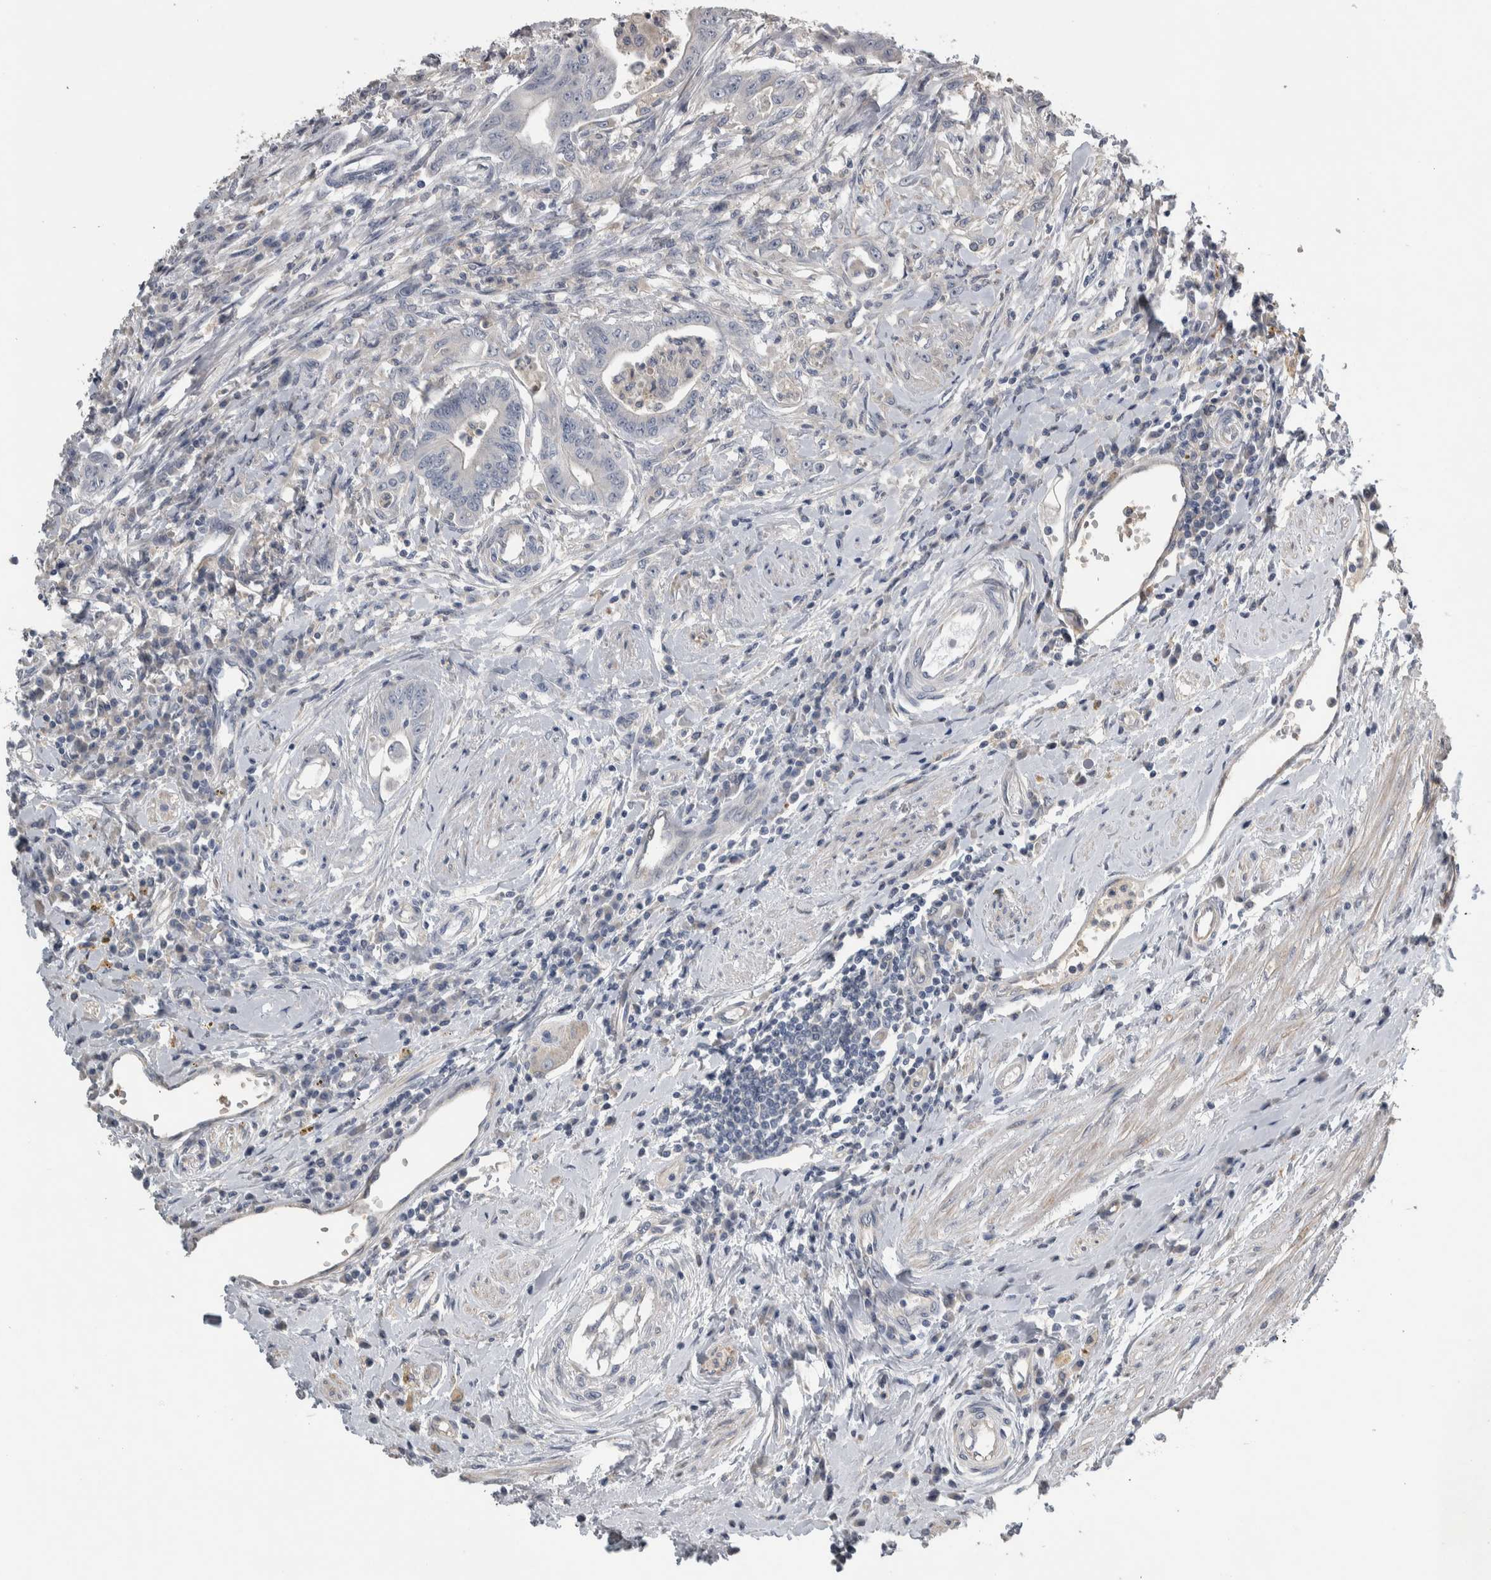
{"staining": {"intensity": "negative", "quantity": "none", "location": "none"}, "tissue": "colorectal cancer", "cell_type": "Tumor cells", "image_type": "cancer", "snomed": [{"axis": "morphology", "description": "Adenoma, NOS"}, {"axis": "morphology", "description": "Adenocarcinoma, NOS"}, {"axis": "topography", "description": "Colon"}], "caption": "This is a image of immunohistochemistry staining of colorectal cancer, which shows no expression in tumor cells. (DAB immunohistochemistry with hematoxylin counter stain).", "gene": "NT5C2", "patient": {"sex": "male", "age": 79}}